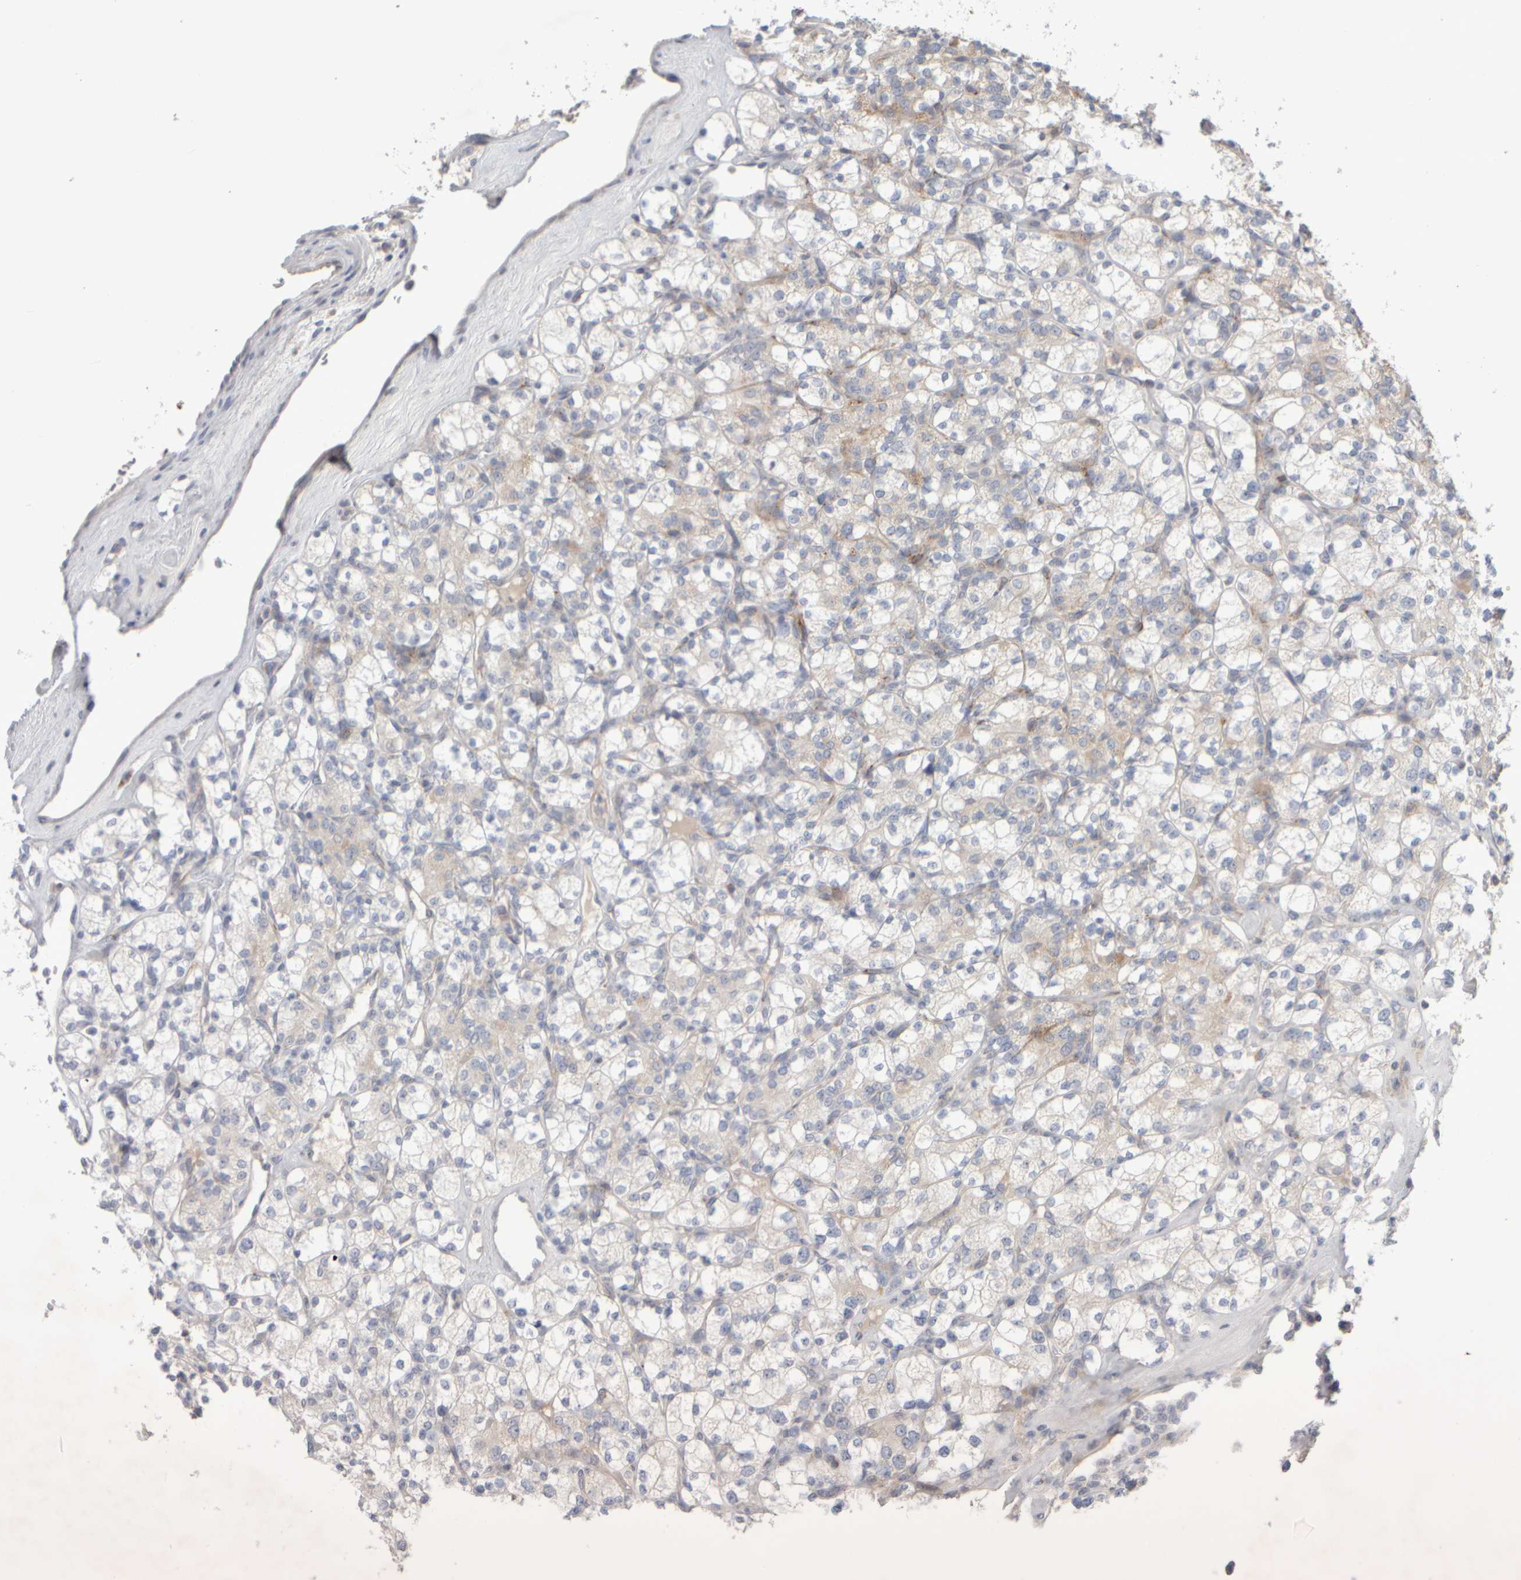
{"staining": {"intensity": "weak", "quantity": "<25%", "location": "cytoplasmic/membranous"}, "tissue": "renal cancer", "cell_type": "Tumor cells", "image_type": "cancer", "snomed": [{"axis": "morphology", "description": "Adenocarcinoma, NOS"}, {"axis": "topography", "description": "Kidney"}], "caption": "Adenocarcinoma (renal) was stained to show a protein in brown. There is no significant staining in tumor cells.", "gene": "CHADL", "patient": {"sex": "male", "age": 77}}